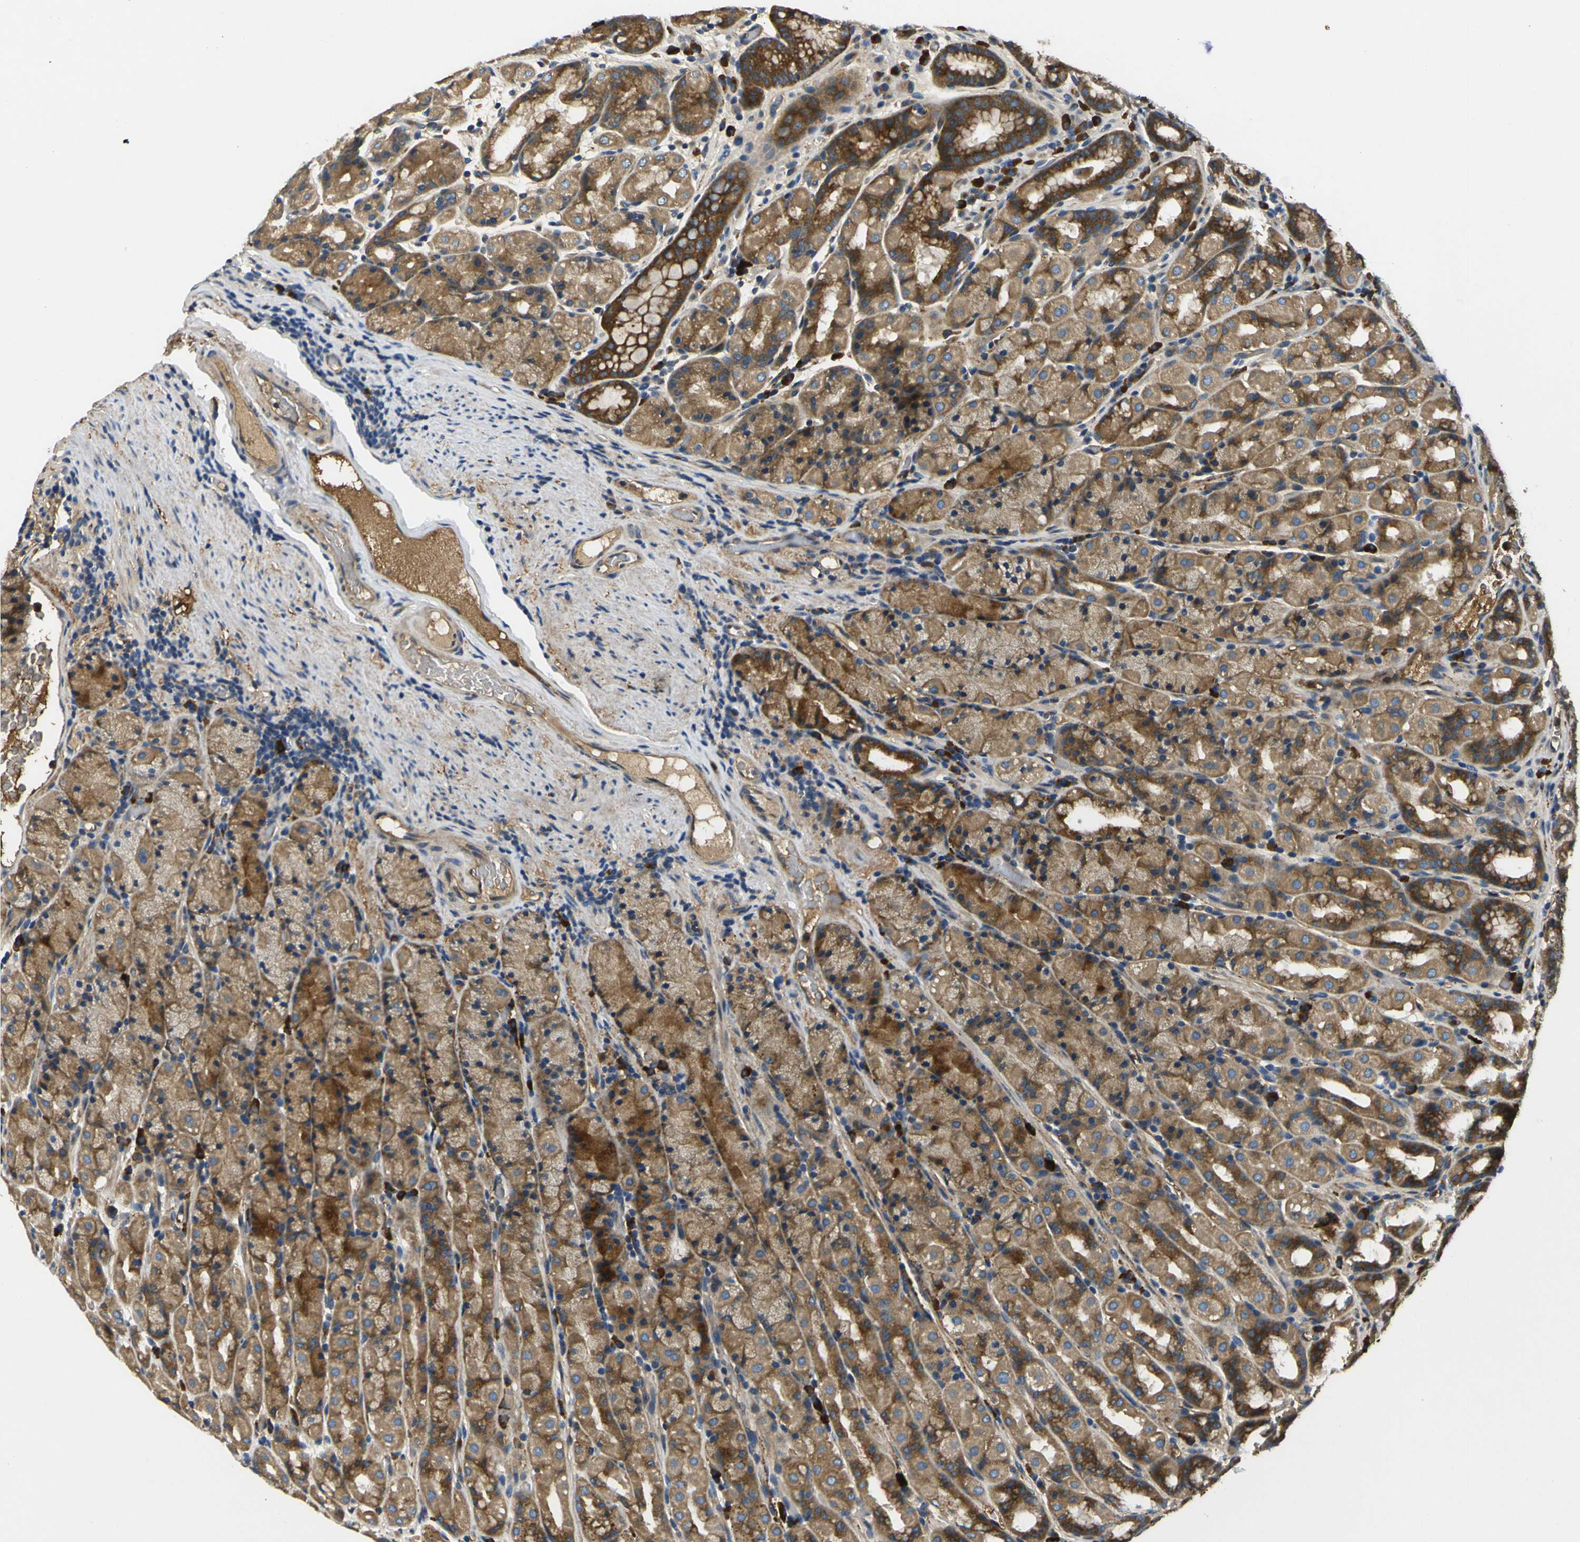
{"staining": {"intensity": "moderate", "quantity": ">75%", "location": "cytoplasmic/membranous"}, "tissue": "stomach", "cell_type": "Glandular cells", "image_type": "normal", "snomed": [{"axis": "morphology", "description": "Normal tissue, NOS"}, {"axis": "topography", "description": "Stomach, upper"}], "caption": "Protein analysis of unremarkable stomach displays moderate cytoplasmic/membranous staining in about >75% of glandular cells.", "gene": "RAB1B", "patient": {"sex": "male", "age": 68}}